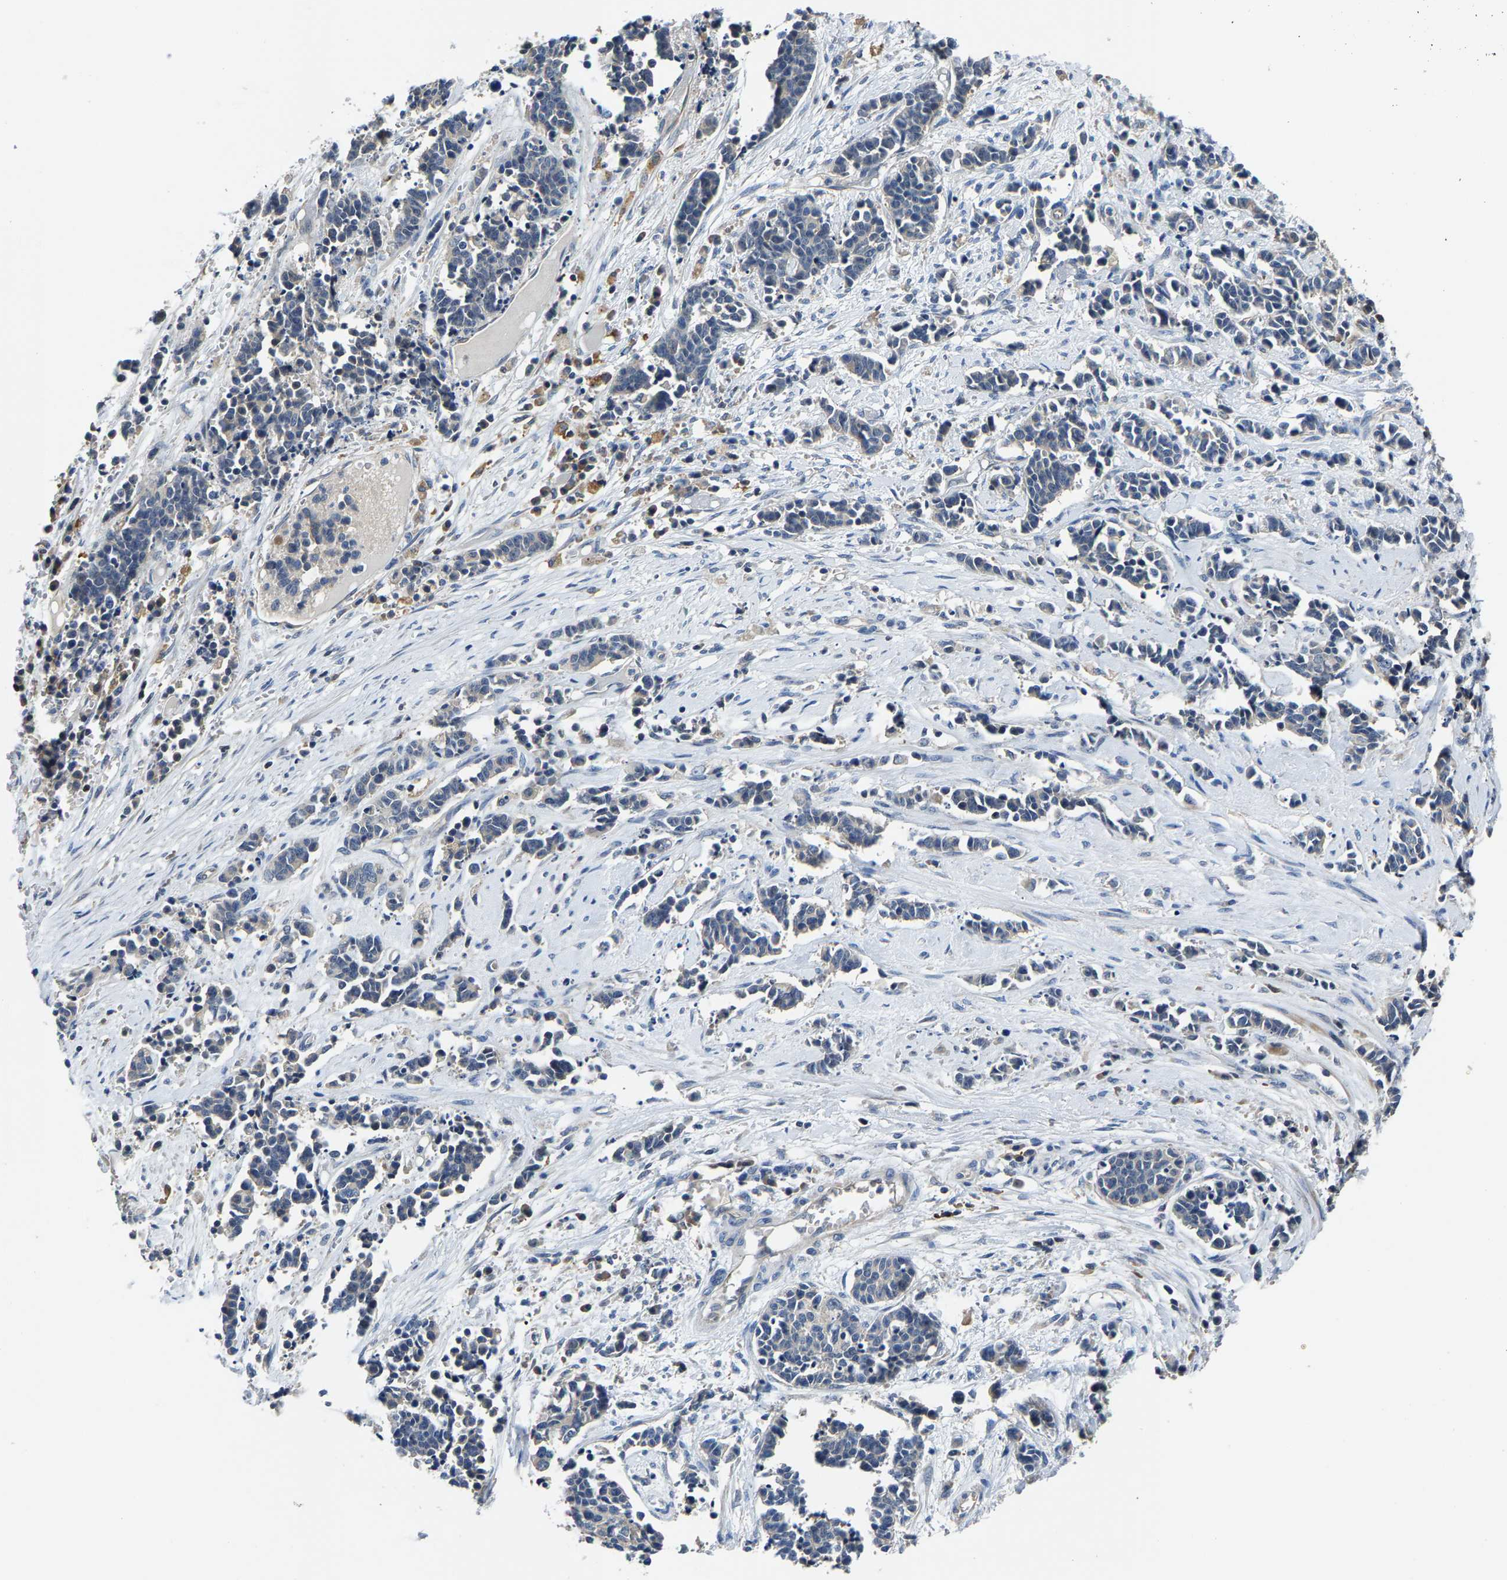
{"staining": {"intensity": "negative", "quantity": "none", "location": "none"}, "tissue": "cervical cancer", "cell_type": "Tumor cells", "image_type": "cancer", "snomed": [{"axis": "morphology", "description": "Squamous cell carcinoma, NOS"}, {"axis": "topography", "description": "Cervix"}], "caption": "IHC histopathology image of neoplastic tissue: cervical cancer (squamous cell carcinoma) stained with DAB (3,3'-diaminobenzidine) displays no significant protein positivity in tumor cells.", "gene": "AGBL3", "patient": {"sex": "female", "age": 35}}